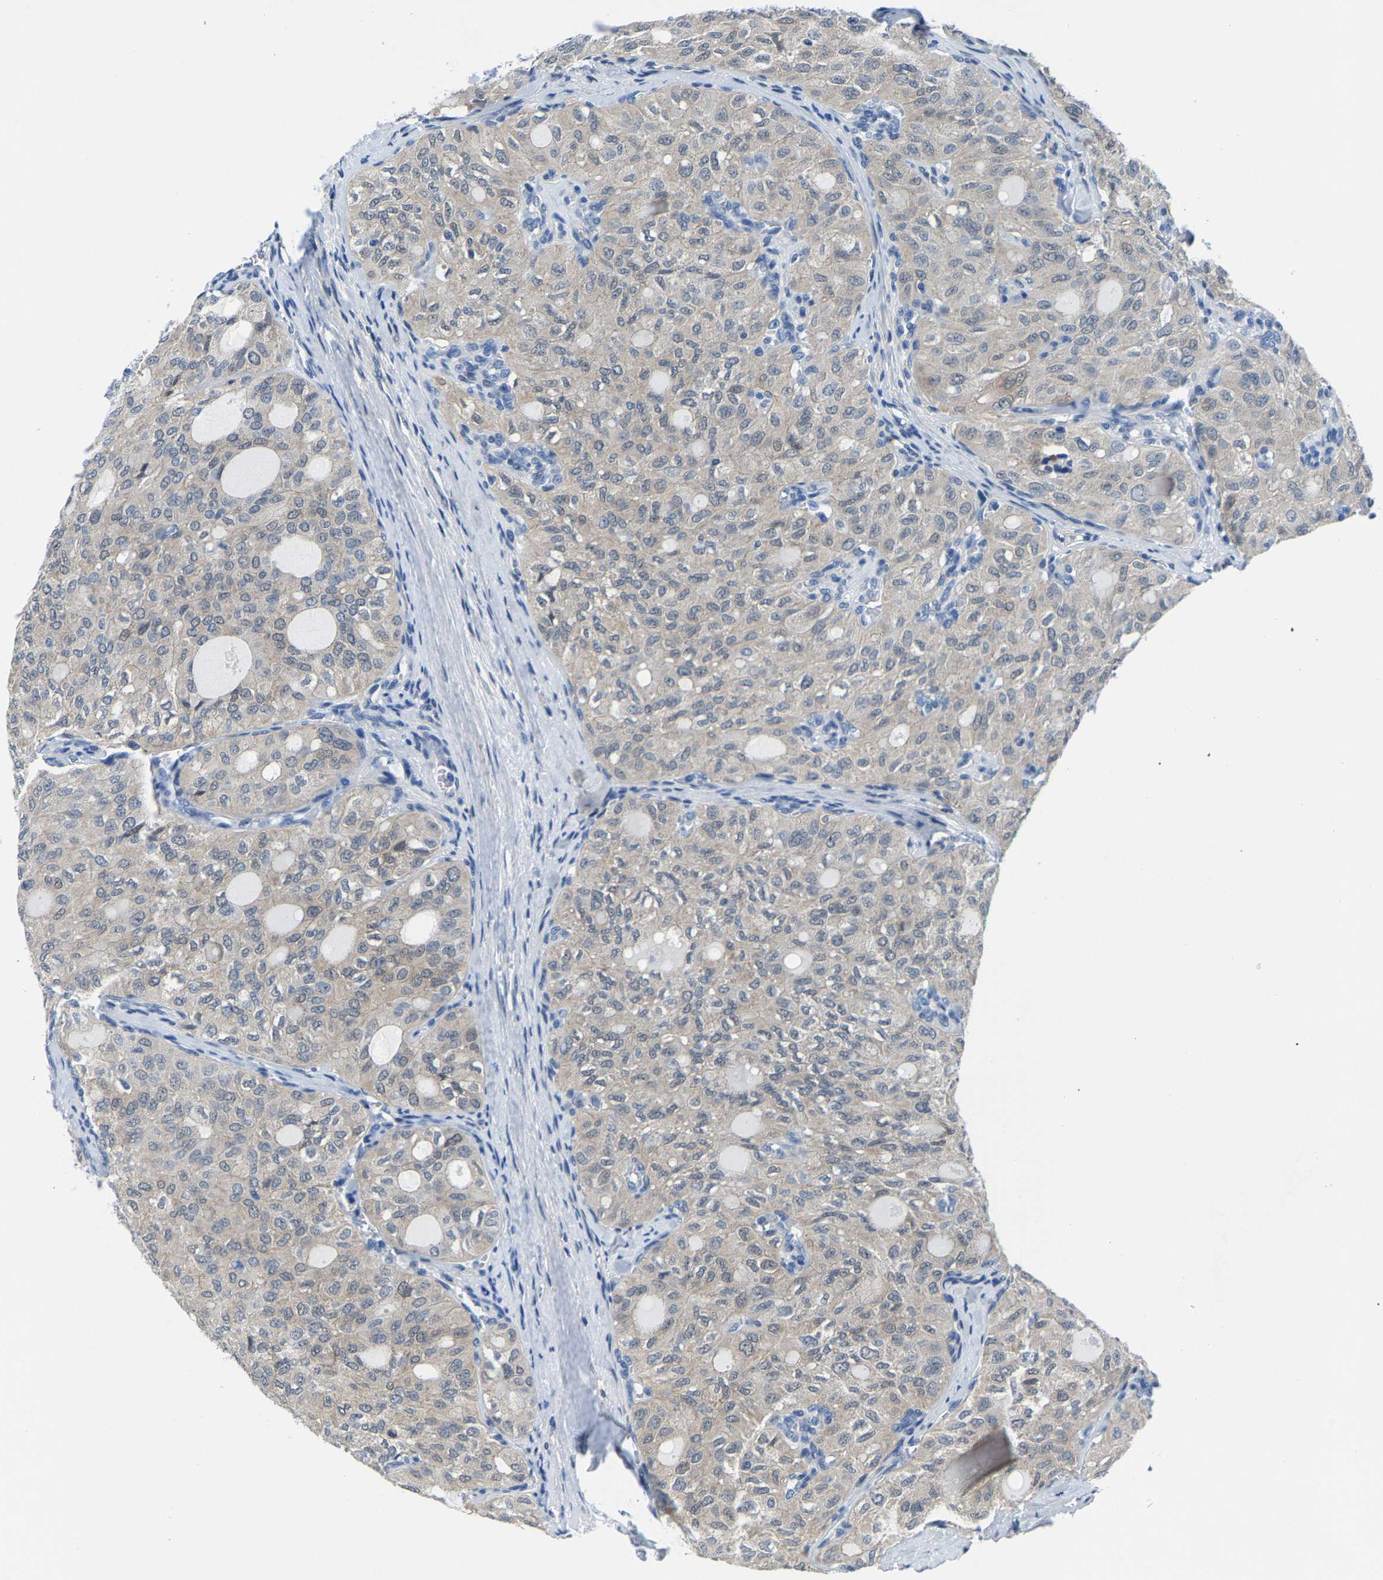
{"staining": {"intensity": "weak", "quantity": "<25%", "location": "cytoplasmic/membranous"}, "tissue": "thyroid cancer", "cell_type": "Tumor cells", "image_type": "cancer", "snomed": [{"axis": "morphology", "description": "Follicular adenoma carcinoma, NOS"}, {"axis": "topography", "description": "Thyroid gland"}], "caption": "Thyroid cancer was stained to show a protein in brown. There is no significant expression in tumor cells.", "gene": "SSH3", "patient": {"sex": "male", "age": 75}}